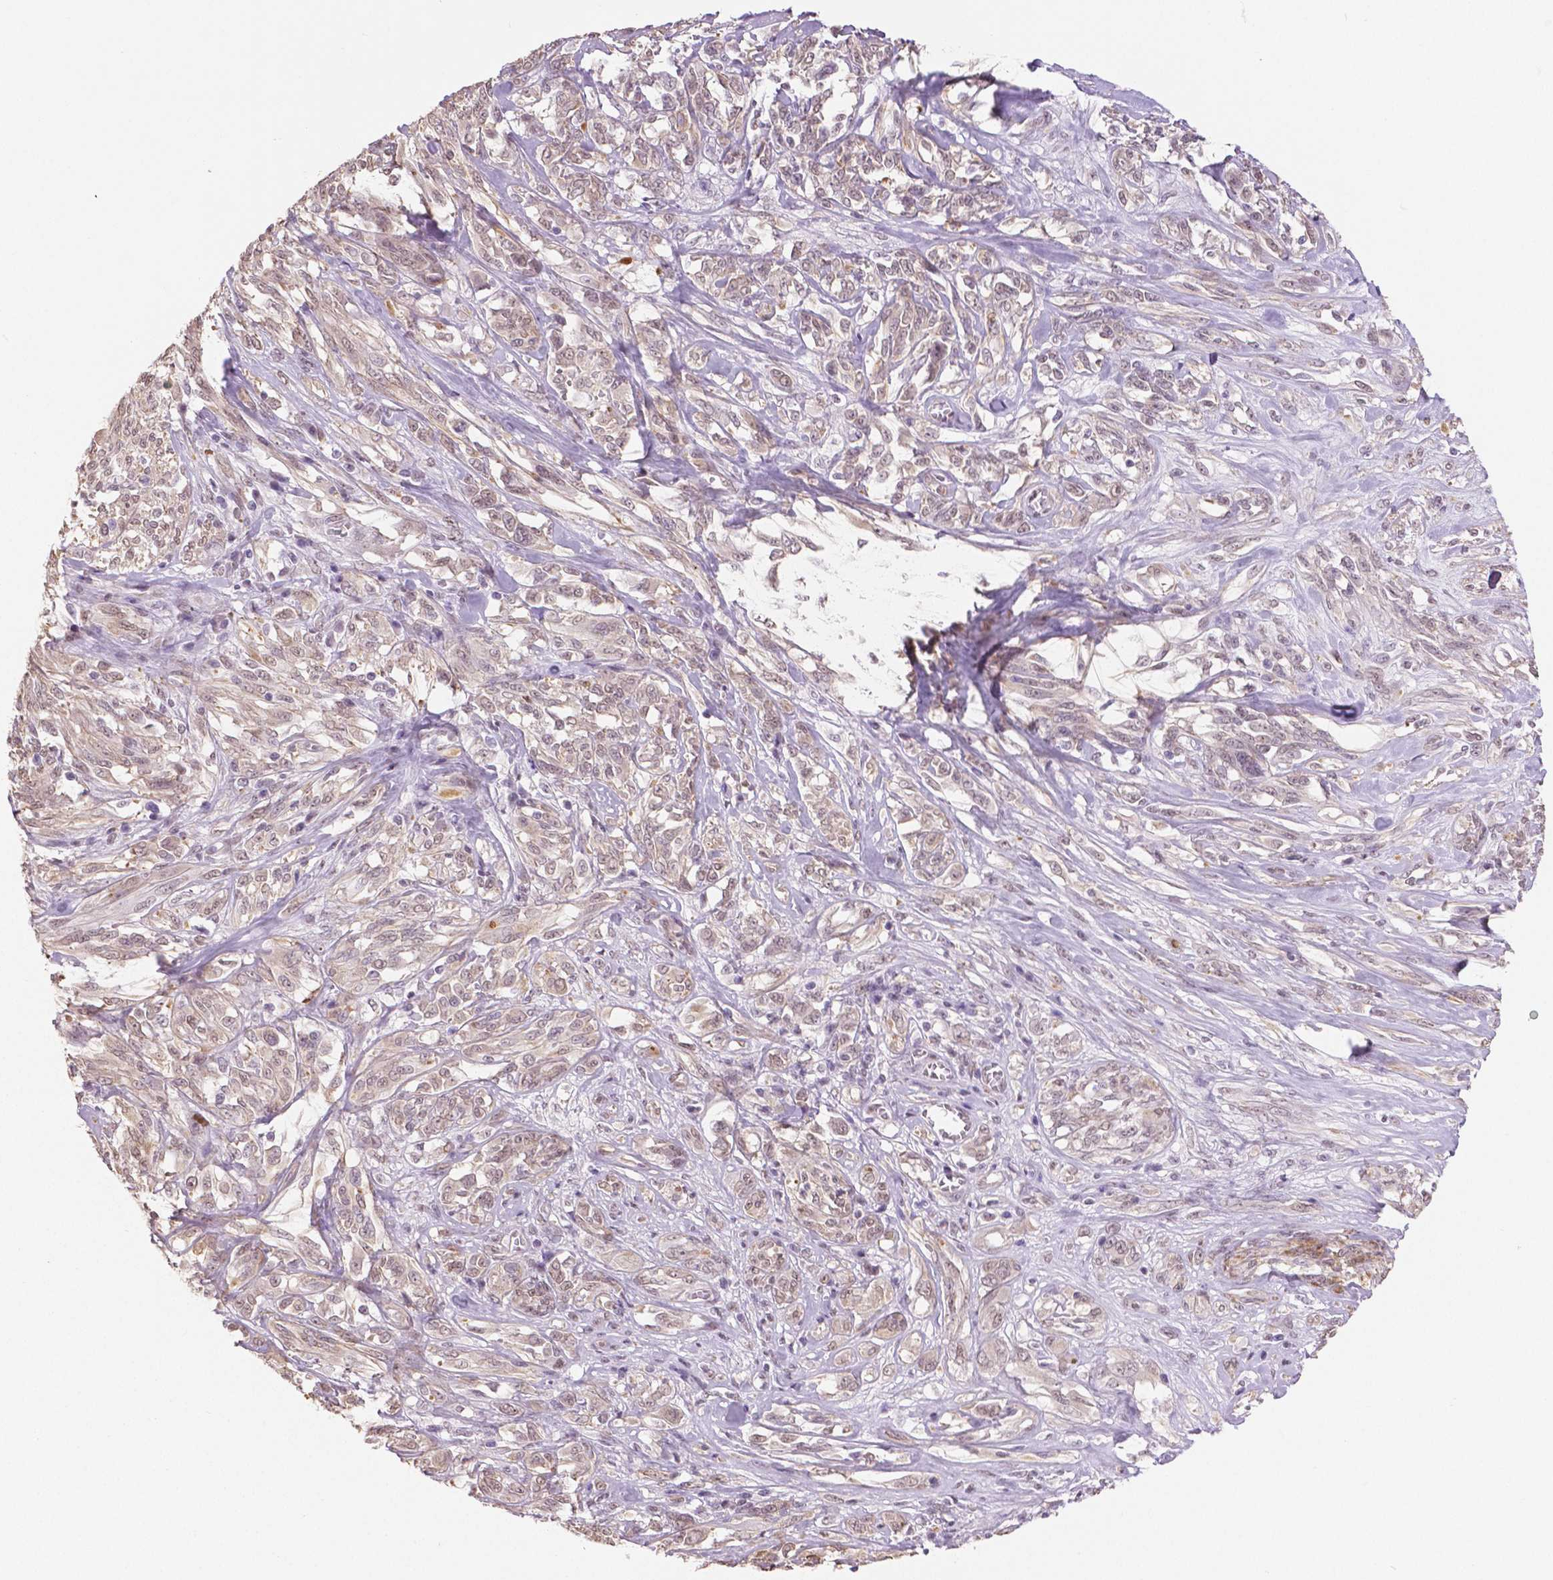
{"staining": {"intensity": "weak", "quantity": "25%-75%", "location": "cytoplasmic/membranous,nuclear"}, "tissue": "melanoma", "cell_type": "Tumor cells", "image_type": "cancer", "snomed": [{"axis": "morphology", "description": "Malignant melanoma, NOS"}, {"axis": "topography", "description": "Skin"}], "caption": "Brown immunohistochemical staining in human melanoma exhibits weak cytoplasmic/membranous and nuclear expression in approximately 25%-75% of tumor cells.", "gene": "IGF2BP1", "patient": {"sex": "female", "age": 91}}